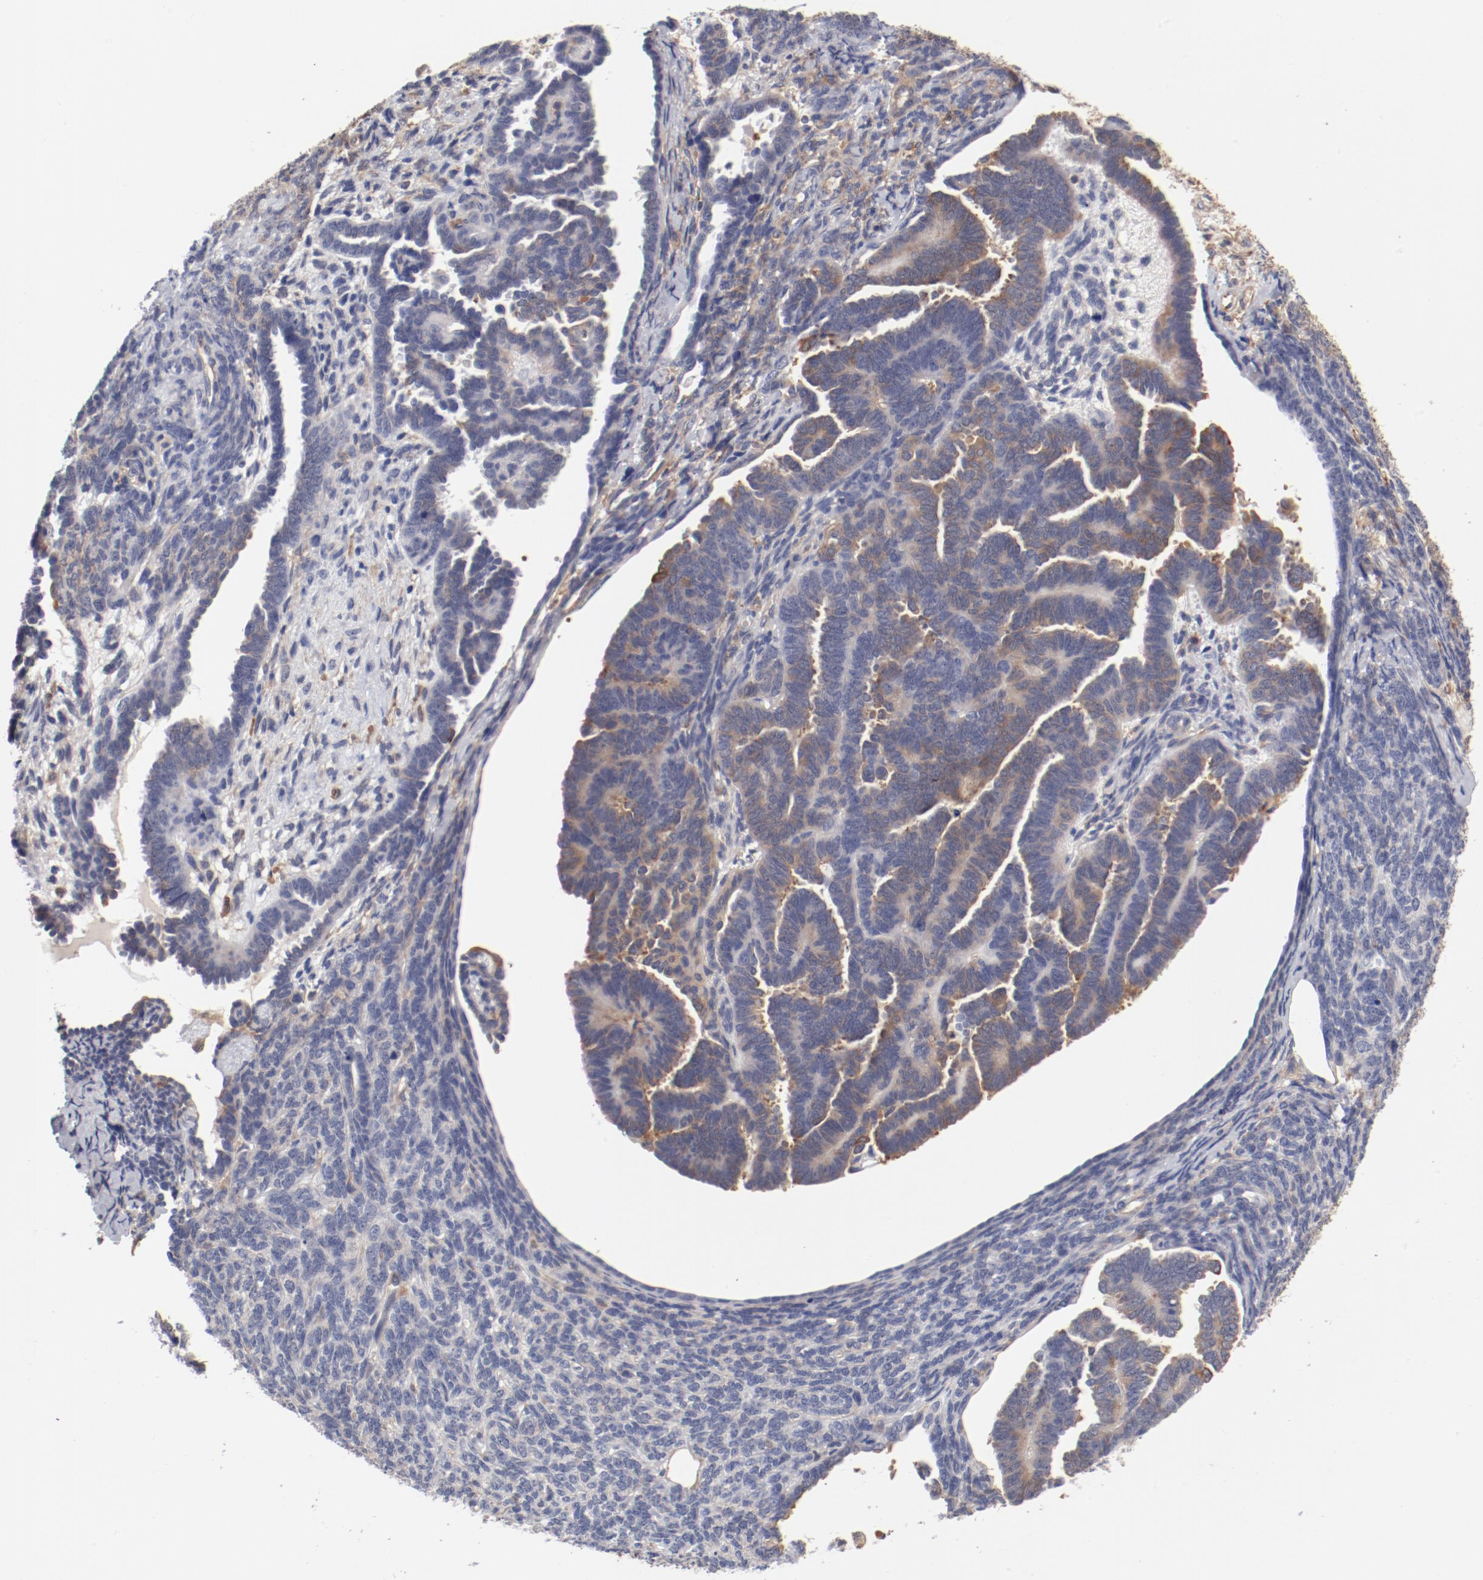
{"staining": {"intensity": "moderate", "quantity": "25%-75%", "location": "cytoplasmic/membranous"}, "tissue": "endometrial cancer", "cell_type": "Tumor cells", "image_type": "cancer", "snomed": [{"axis": "morphology", "description": "Neoplasm, malignant, NOS"}, {"axis": "topography", "description": "Endometrium"}], "caption": "Endometrial cancer (malignant neoplasm) stained with DAB (3,3'-diaminobenzidine) immunohistochemistry exhibits medium levels of moderate cytoplasmic/membranous expression in about 25%-75% of tumor cells.", "gene": "FCMR", "patient": {"sex": "female", "age": 74}}